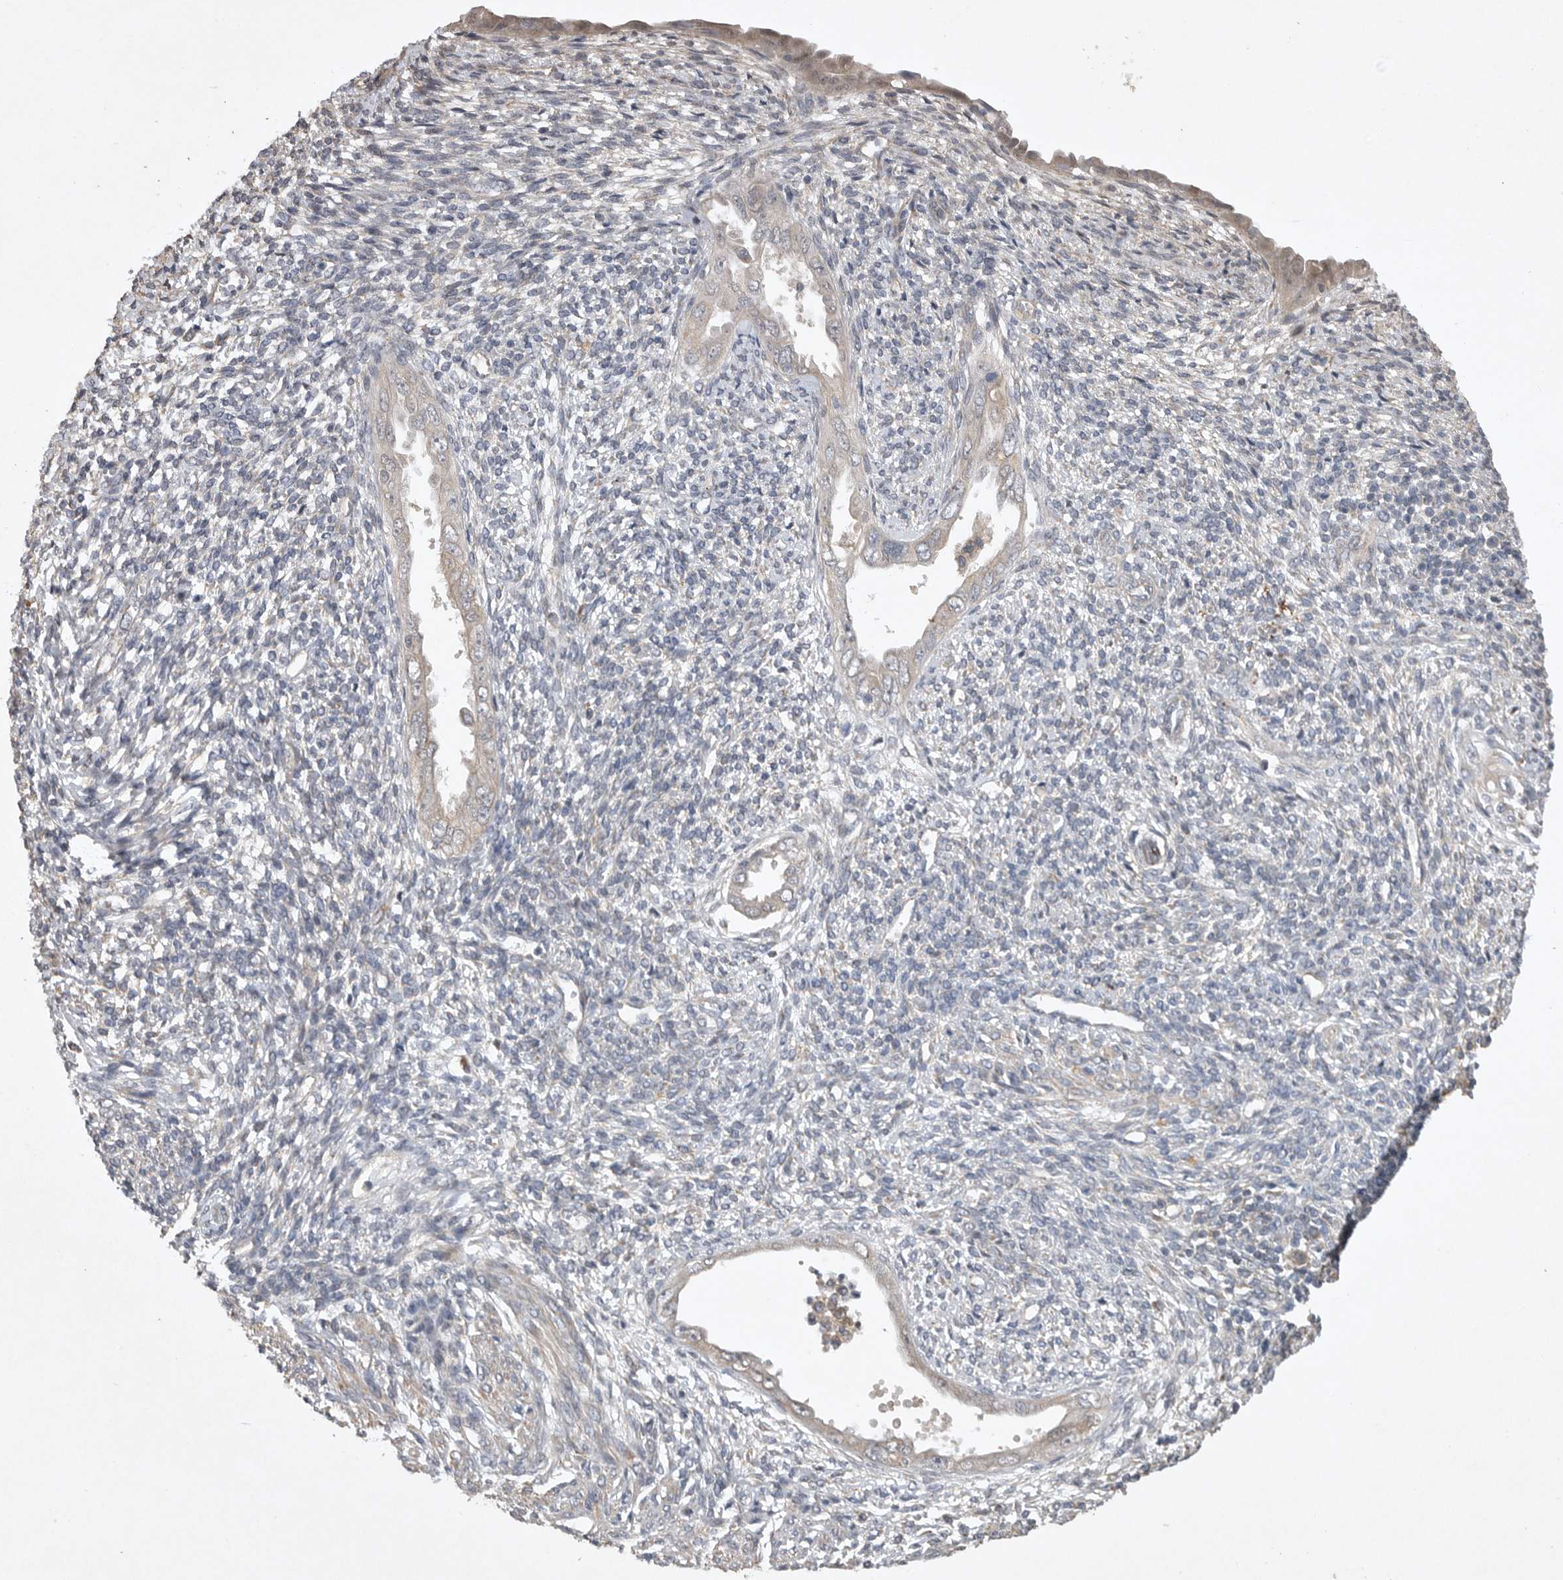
{"staining": {"intensity": "negative", "quantity": "none", "location": "none"}, "tissue": "endometrium", "cell_type": "Cells in endometrial stroma", "image_type": "normal", "snomed": [{"axis": "morphology", "description": "Normal tissue, NOS"}, {"axis": "topography", "description": "Endometrium"}], "caption": "Immunohistochemistry (IHC) of normal human endometrium exhibits no expression in cells in endometrial stroma. (DAB (3,3'-diaminobenzidine) immunohistochemistry with hematoxylin counter stain).", "gene": "EDEM3", "patient": {"sex": "female", "age": 66}}